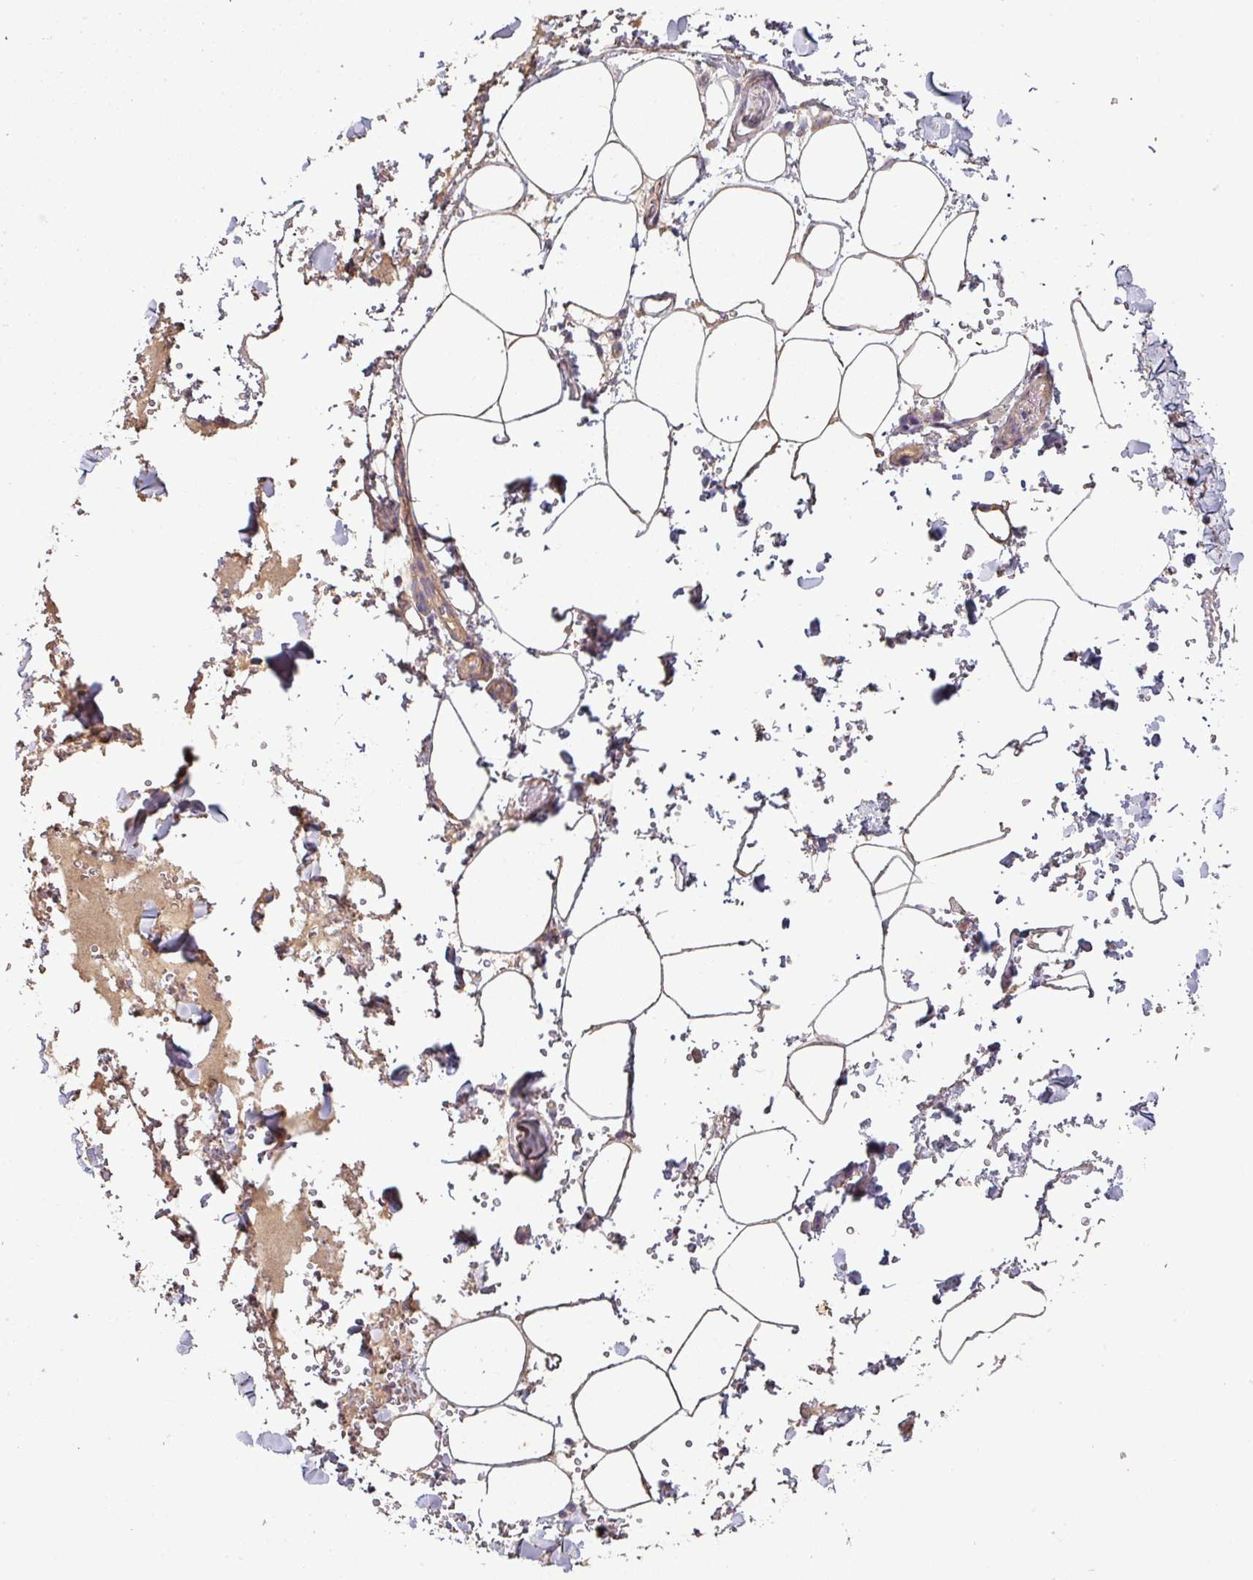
{"staining": {"intensity": "weak", "quantity": ">75%", "location": "cytoplasmic/membranous"}, "tissue": "adipose tissue", "cell_type": "Adipocytes", "image_type": "normal", "snomed": [{"axis": "morphology", "description": "Normal tissue, NOS"}, {"axis": "topography", "description": "Rectum"}, {"axis": "topography", "description": "Peripheral nerve tissue"}], "caption": "The immunohistochemical stain shows weak cytoplasmic/membranous expression in adipocytes of benign adipose tissue.", "gene": "ISLR", "patient": {"sex": "female", "age": 69}}